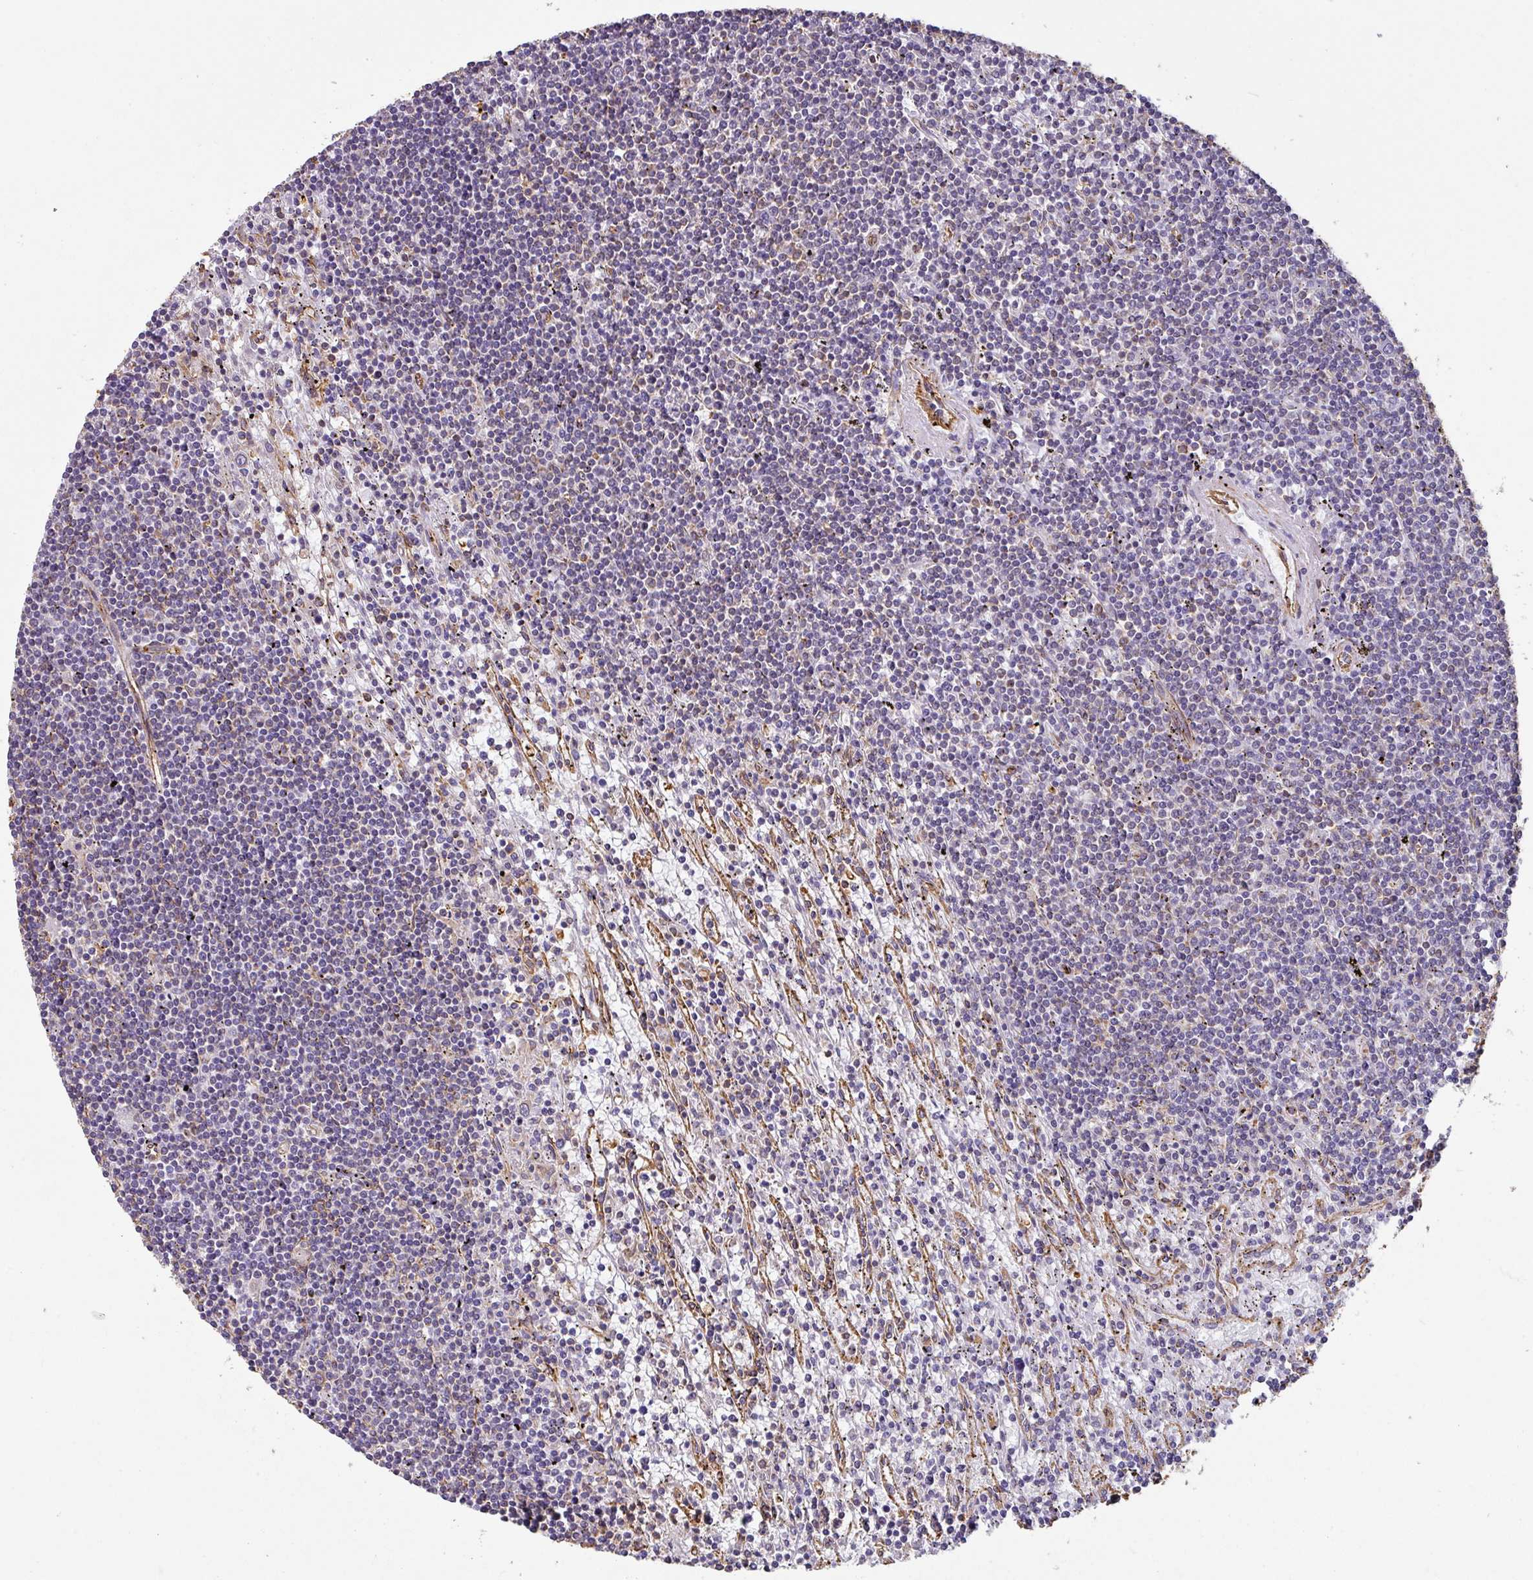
{"staining": {"intensity": "negative", "quantity": "none", "location": "none"}, "tissue": "lymphoma", "cell_type": "Tumor cells", "image_type": "cancer", "snomed": [{"axis": "morphology", "description": "Malignant lymphoma, non-Hodgkin's type, Low grade"}, {"axis": "topography", "description": "Spleen"}], "caption": "Histopathology image shows no protein positivity in tumor cells of low-grade malignant lymphoma, non-Hodgkin's type tissue.", "gene": "ZNF280C", "patient": {"sex": "male", "age": 76}}